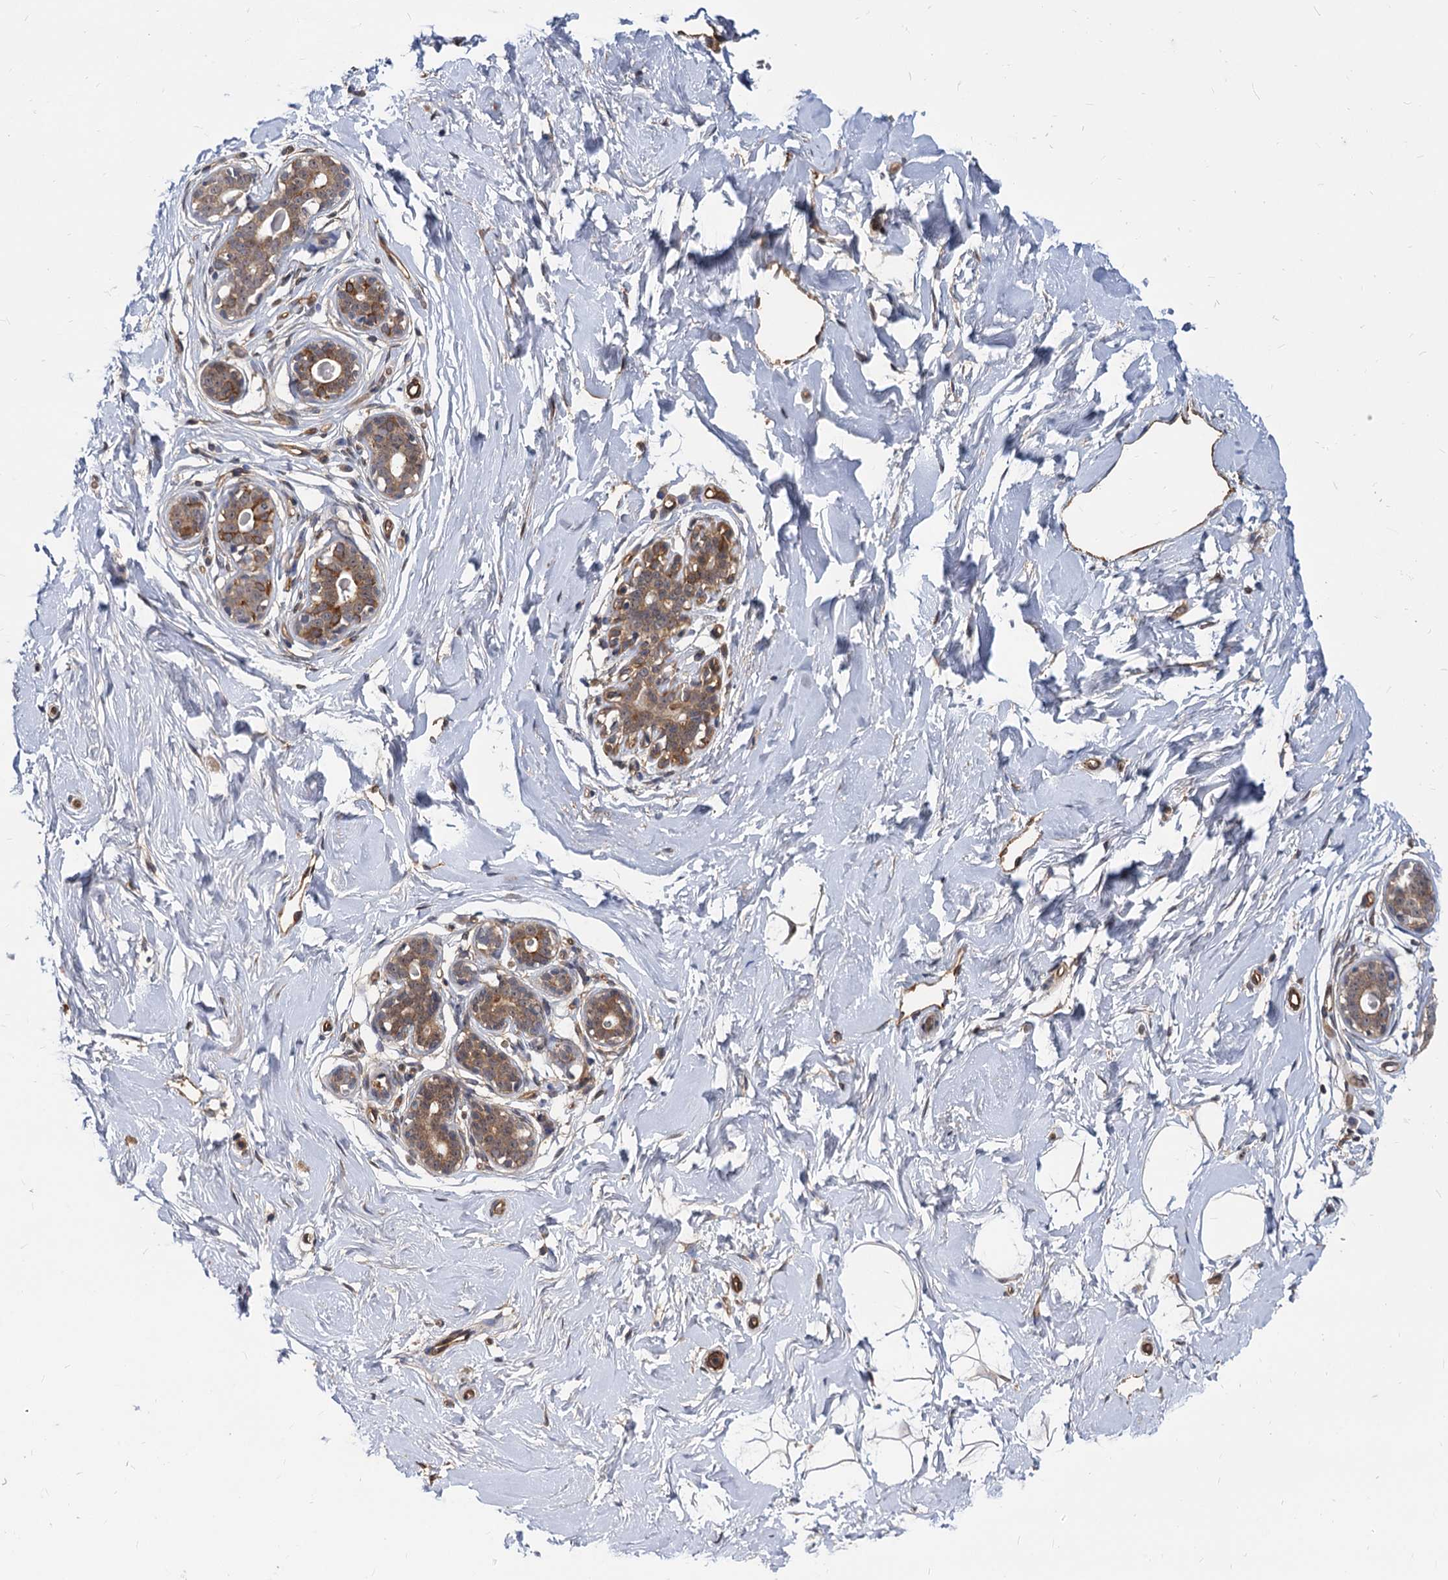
{"staining": {"intensity": "weak", "quantity": "25%-75%", "location": "cytoplasmic/membranous"}, "tissue": "breast", "cell_type": "Adipocytes", "image_type": "normal", "snomed": [{"axis": "morphology", "description": "Normal tissue, NOS"}, {"axis": "morphology", "description": "Adenoma, NOS"}, {"axis": "topography", "description": "Breast"}], "caption": "About 25%-75% of adipocytes in benign breast exhibit weak cytoplasmic/membranous protein positivity as visualized by brown immunohistochemical staining.", "gene": "SNX15", "patient": {"sex": "female", "age": 23}}